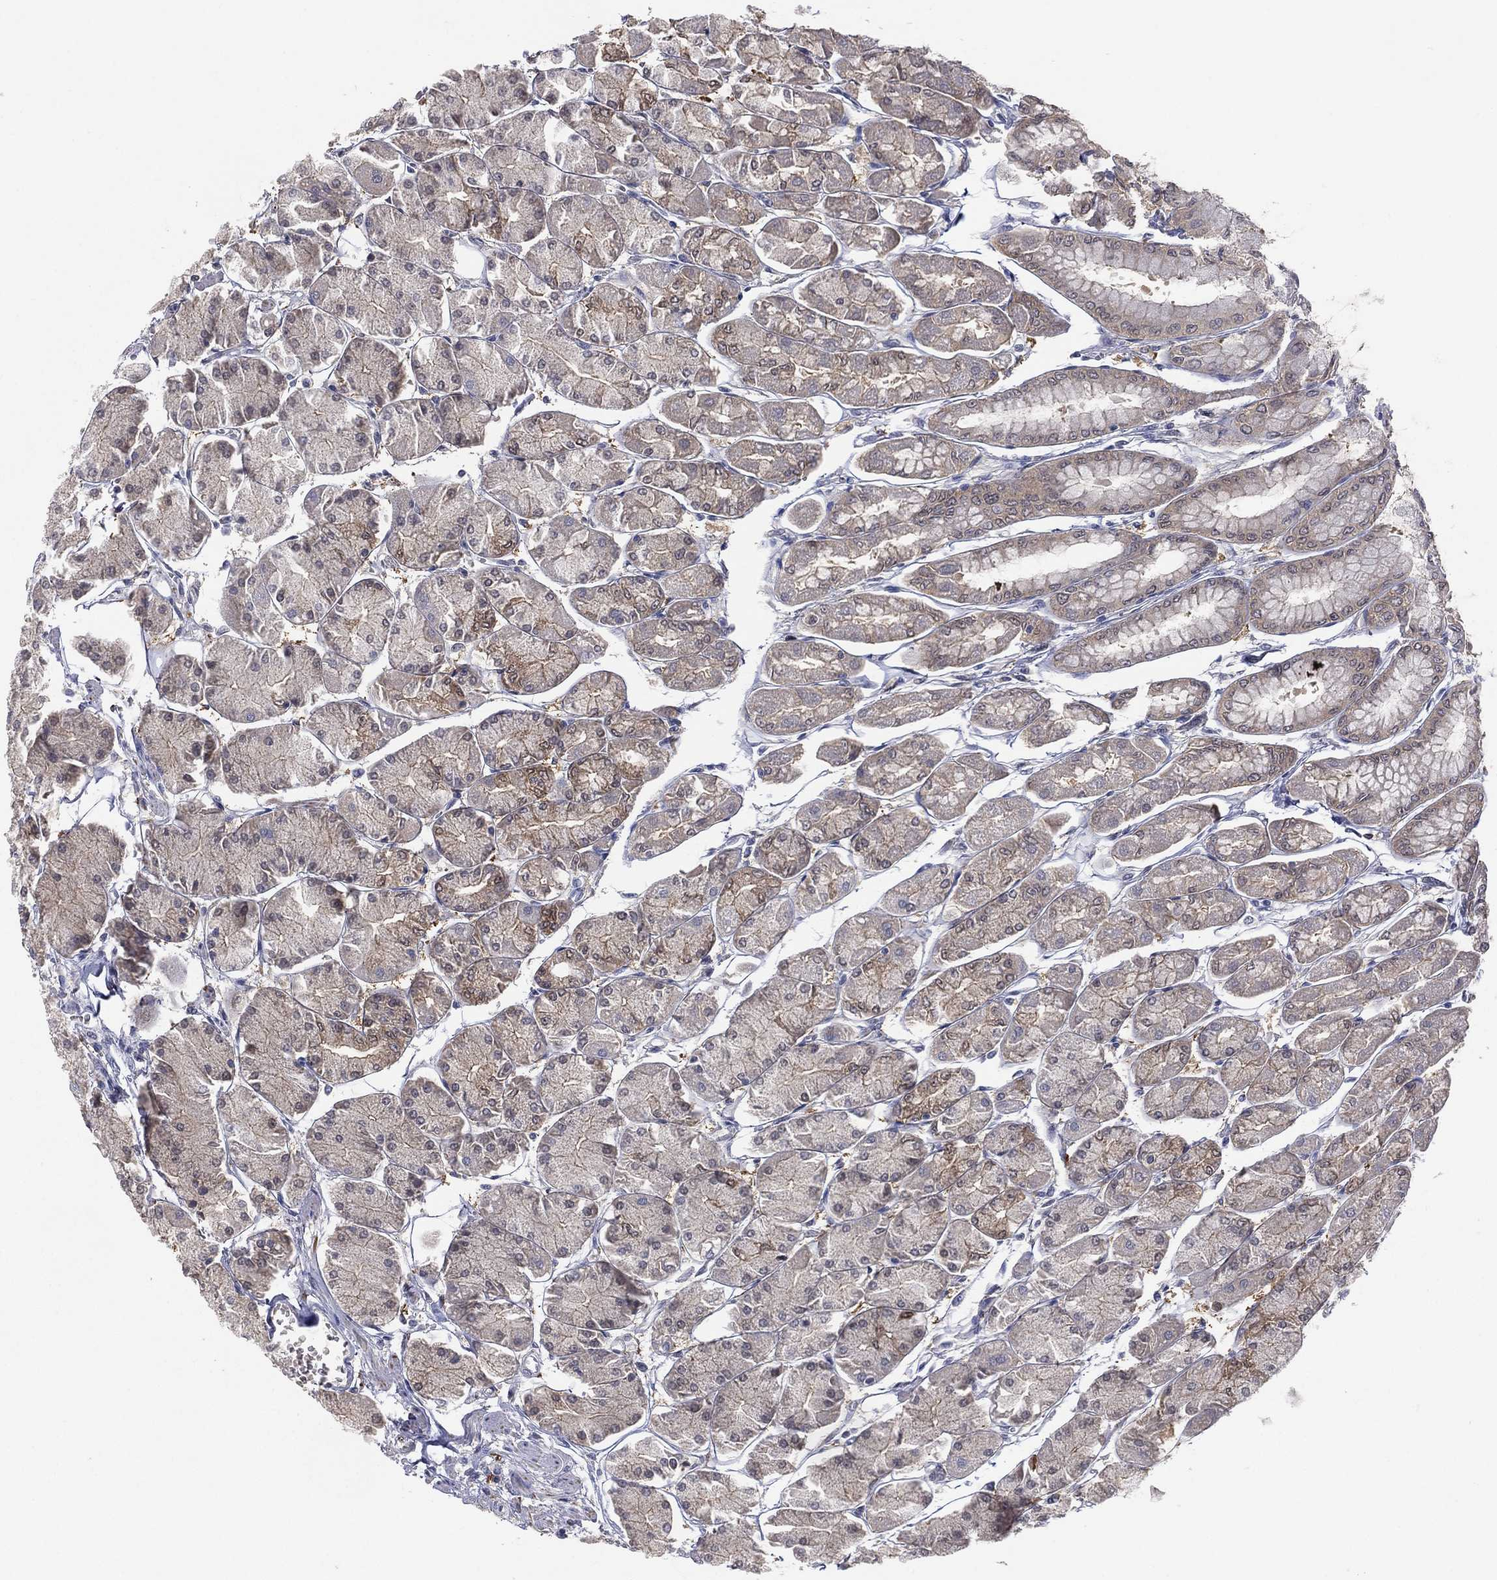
{"staining": {"intensity": "weak", "quantity": "25%-75%", "location": "cytoplasmic/membranous"}, "tissue": "stomach", "cell_type": "Glandular cells", "image_type": "normal", "snomed": [{"axis": "morphology", "description": "Normal tissue, NOS"}, {"axis": "topography", "description": "Stomach, upper"}], "caption": "A brown stain labels weak cytoplasmic/membranous staining of a protein in glandular cells of normal stomach.", "gene": "DDAH1", "patient": {"sex": "male", "age": 60}}